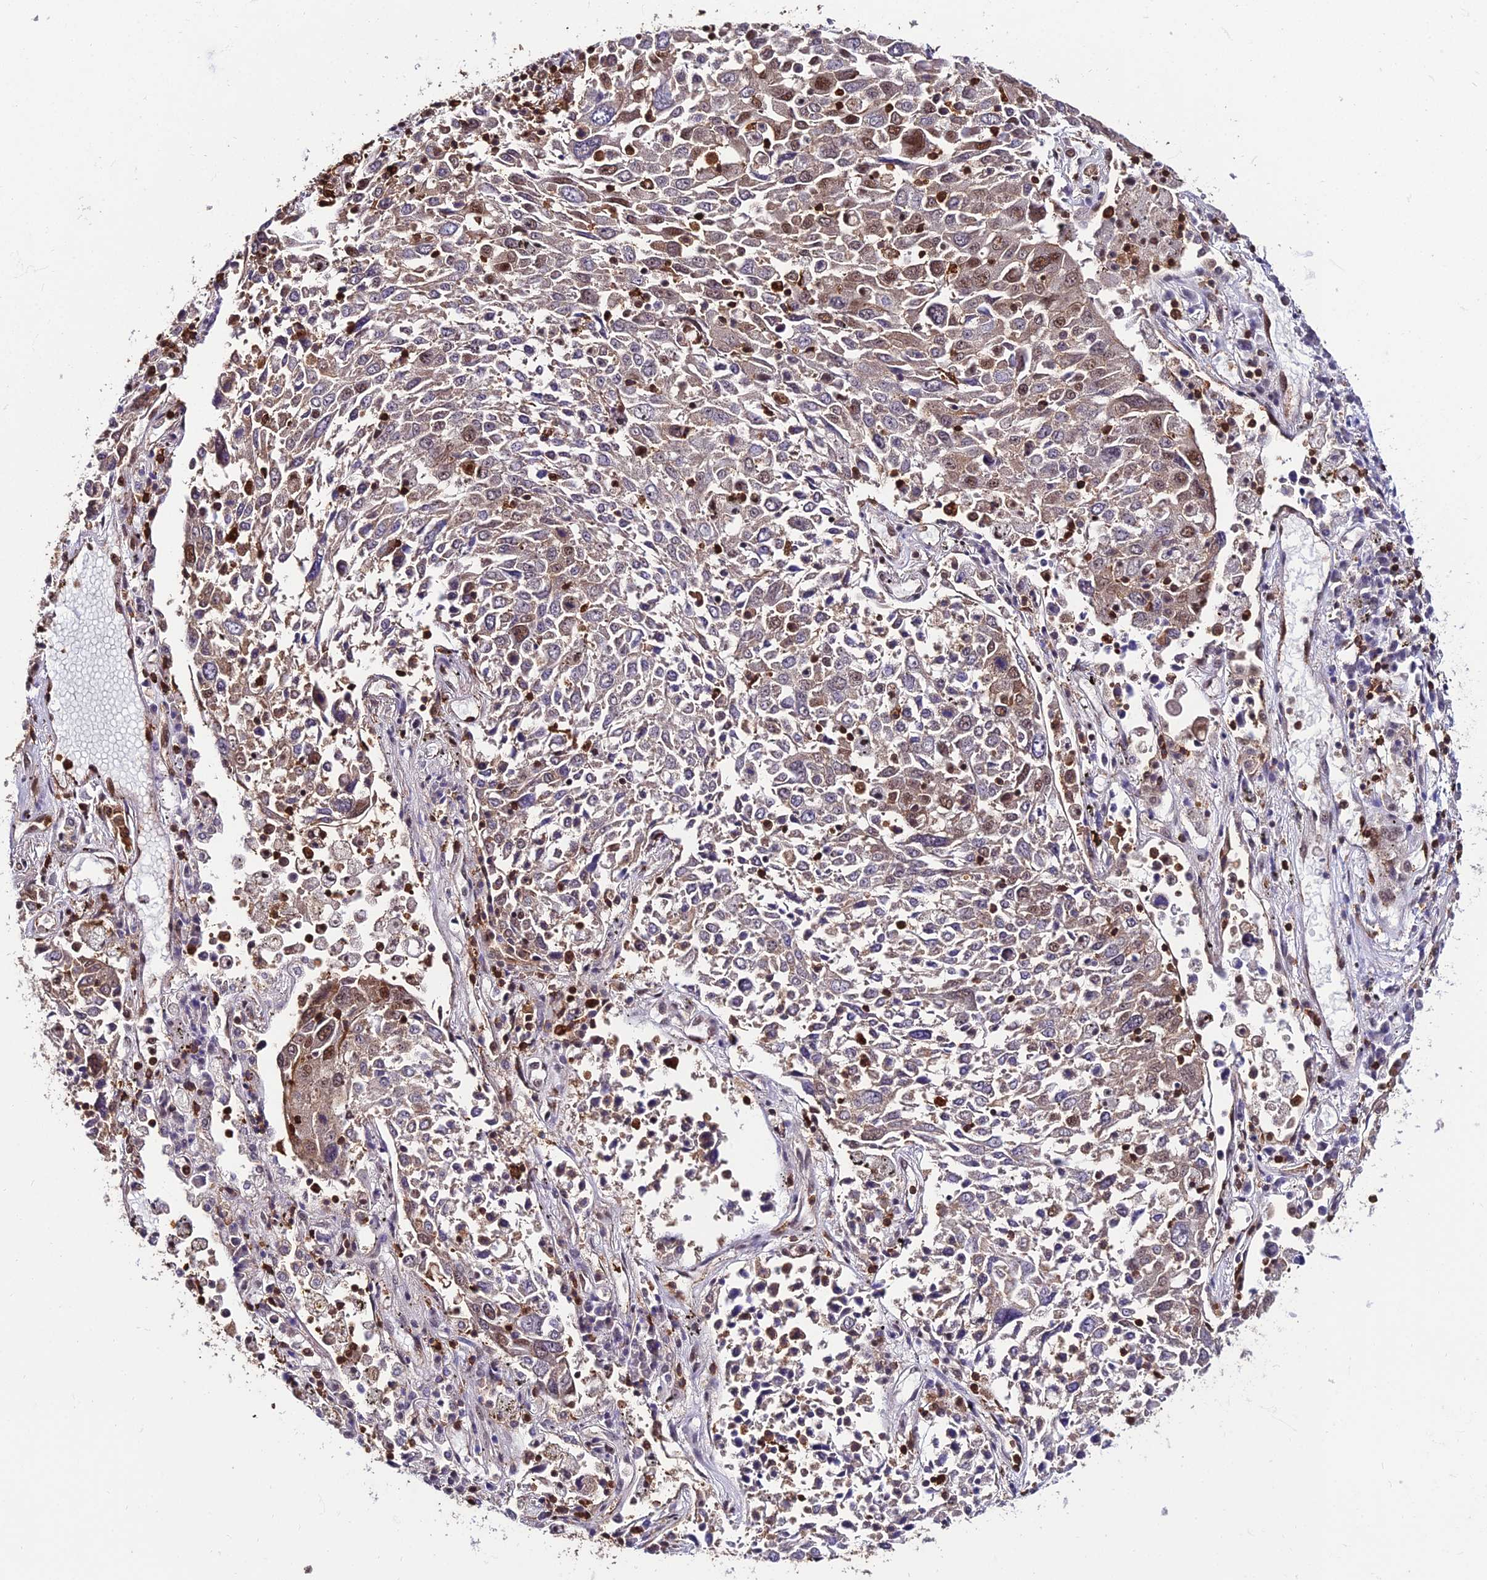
{"staining": {"intensity": "moderate", "quantity": "<25%", "location": "nuclear"}, "tissue": "lung cancer", "cell_type": "Tumor cells", "image_type": "cancer", "snomed": [{"axis": "morphology", "description": "Squamous cell carcinoma, NOS"}, {"axis": "topography", "description": "Lung"}], "caption": "High-magnification brightfield microscopy of lung cancer (squamous cell carcinoma) stained with DAB (brown) and counterstained with hematoxylin (blue). tumor cells exhibit moderate nuclear staining is present in about<25% of cells.", "gene": "PPP4C", "patient": {"sex": "male", "age": 65}}